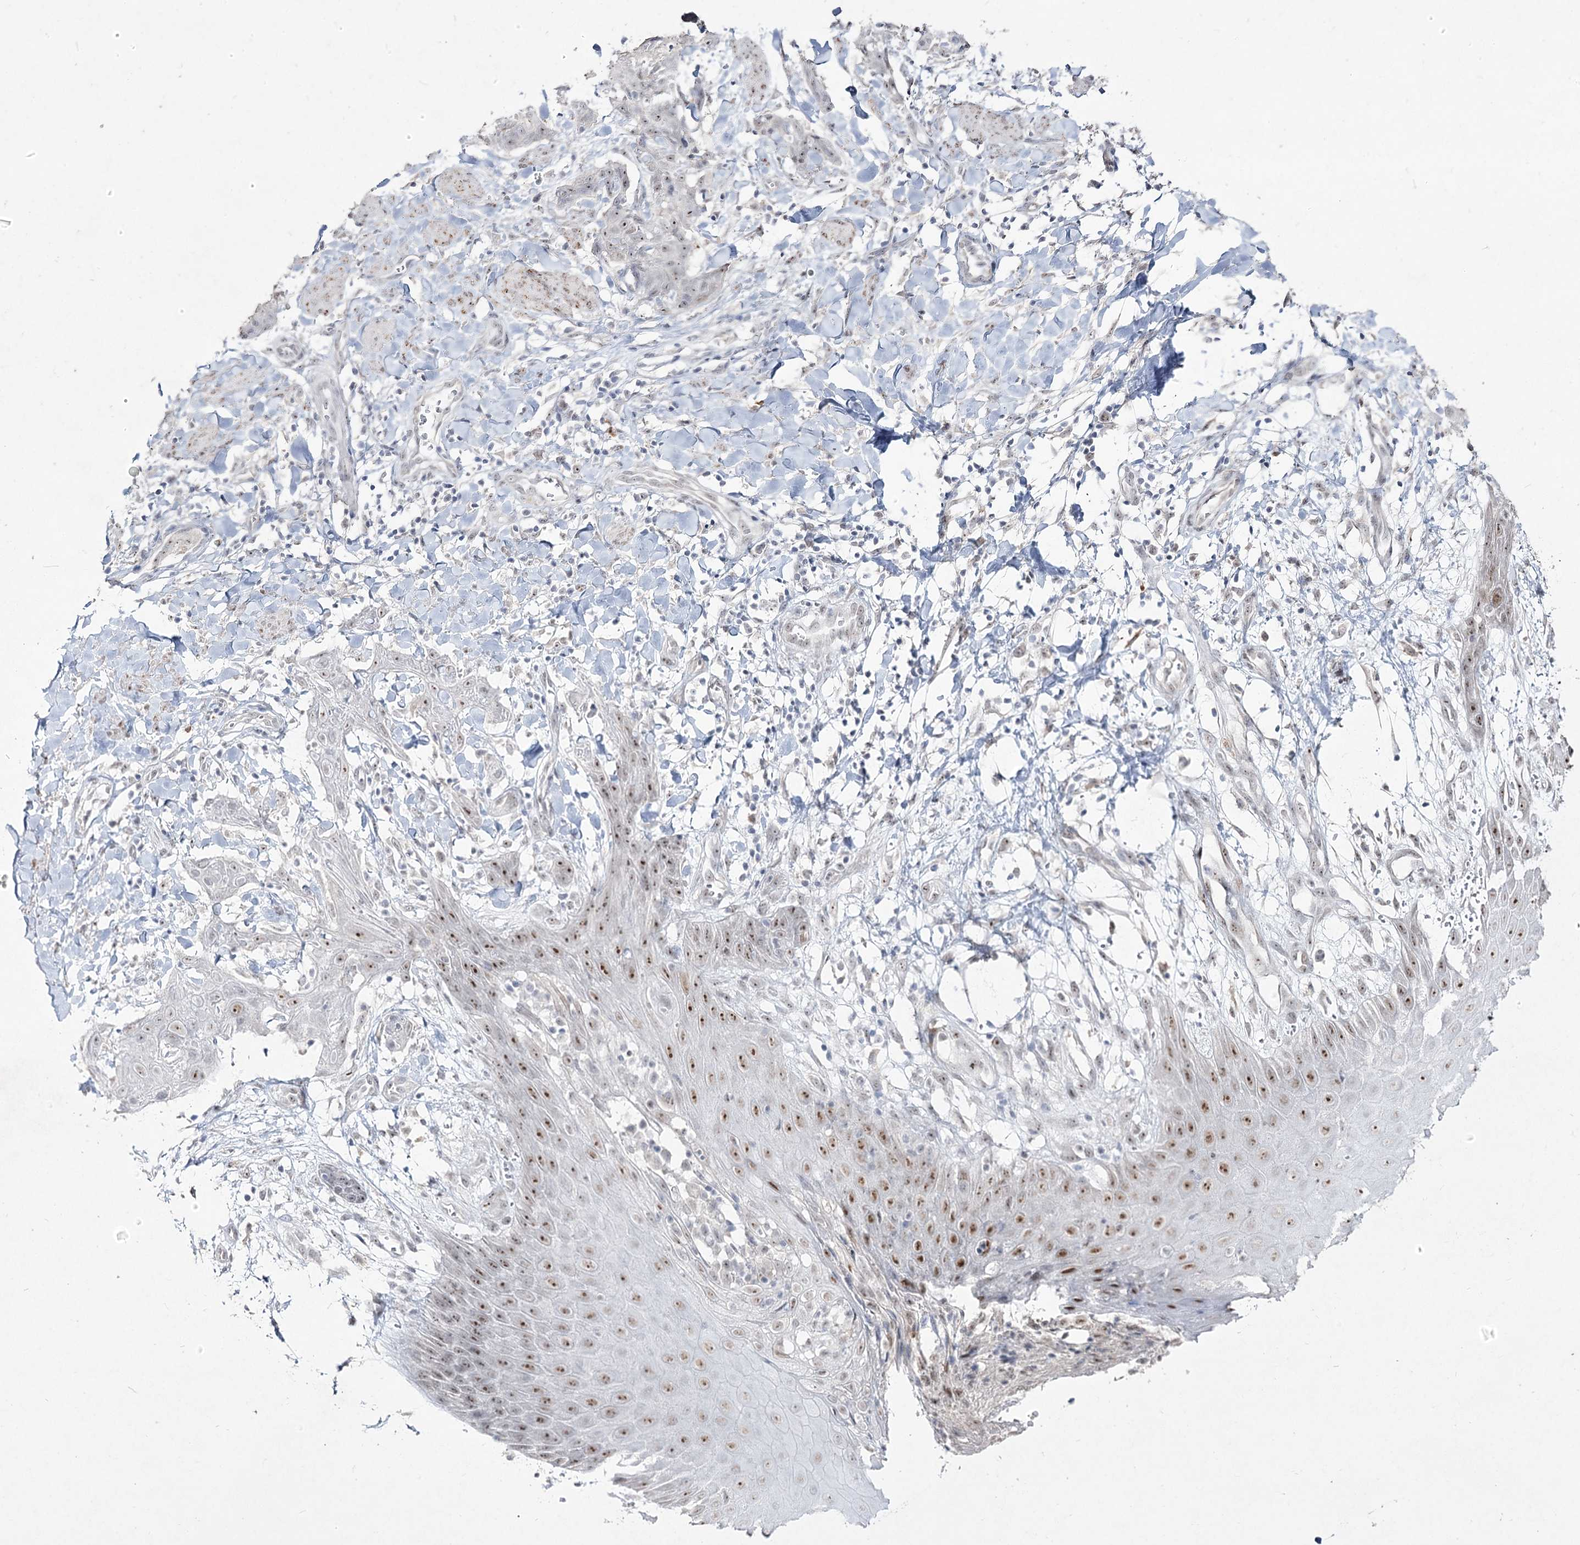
{"staining": {"intensity": "negative", "quantity": "none", "location": "none"}, "tissue": "skin cancer", "cell_type": "Tumor cells", "image_type": "cancer", "snomed": [{"axis": "morphology", "description": "Squamous cell carcinoma, NOS"}, {"axis": "topography", "description": "Skin"}, {"axis": "topography", "description": "Vulva"}], "caption": "IHC of squamous cell carcinoma (skin) displays no expression in tumor cells.", "gene": "DDX50", "patient": {"sex": "female", "age": 85}}